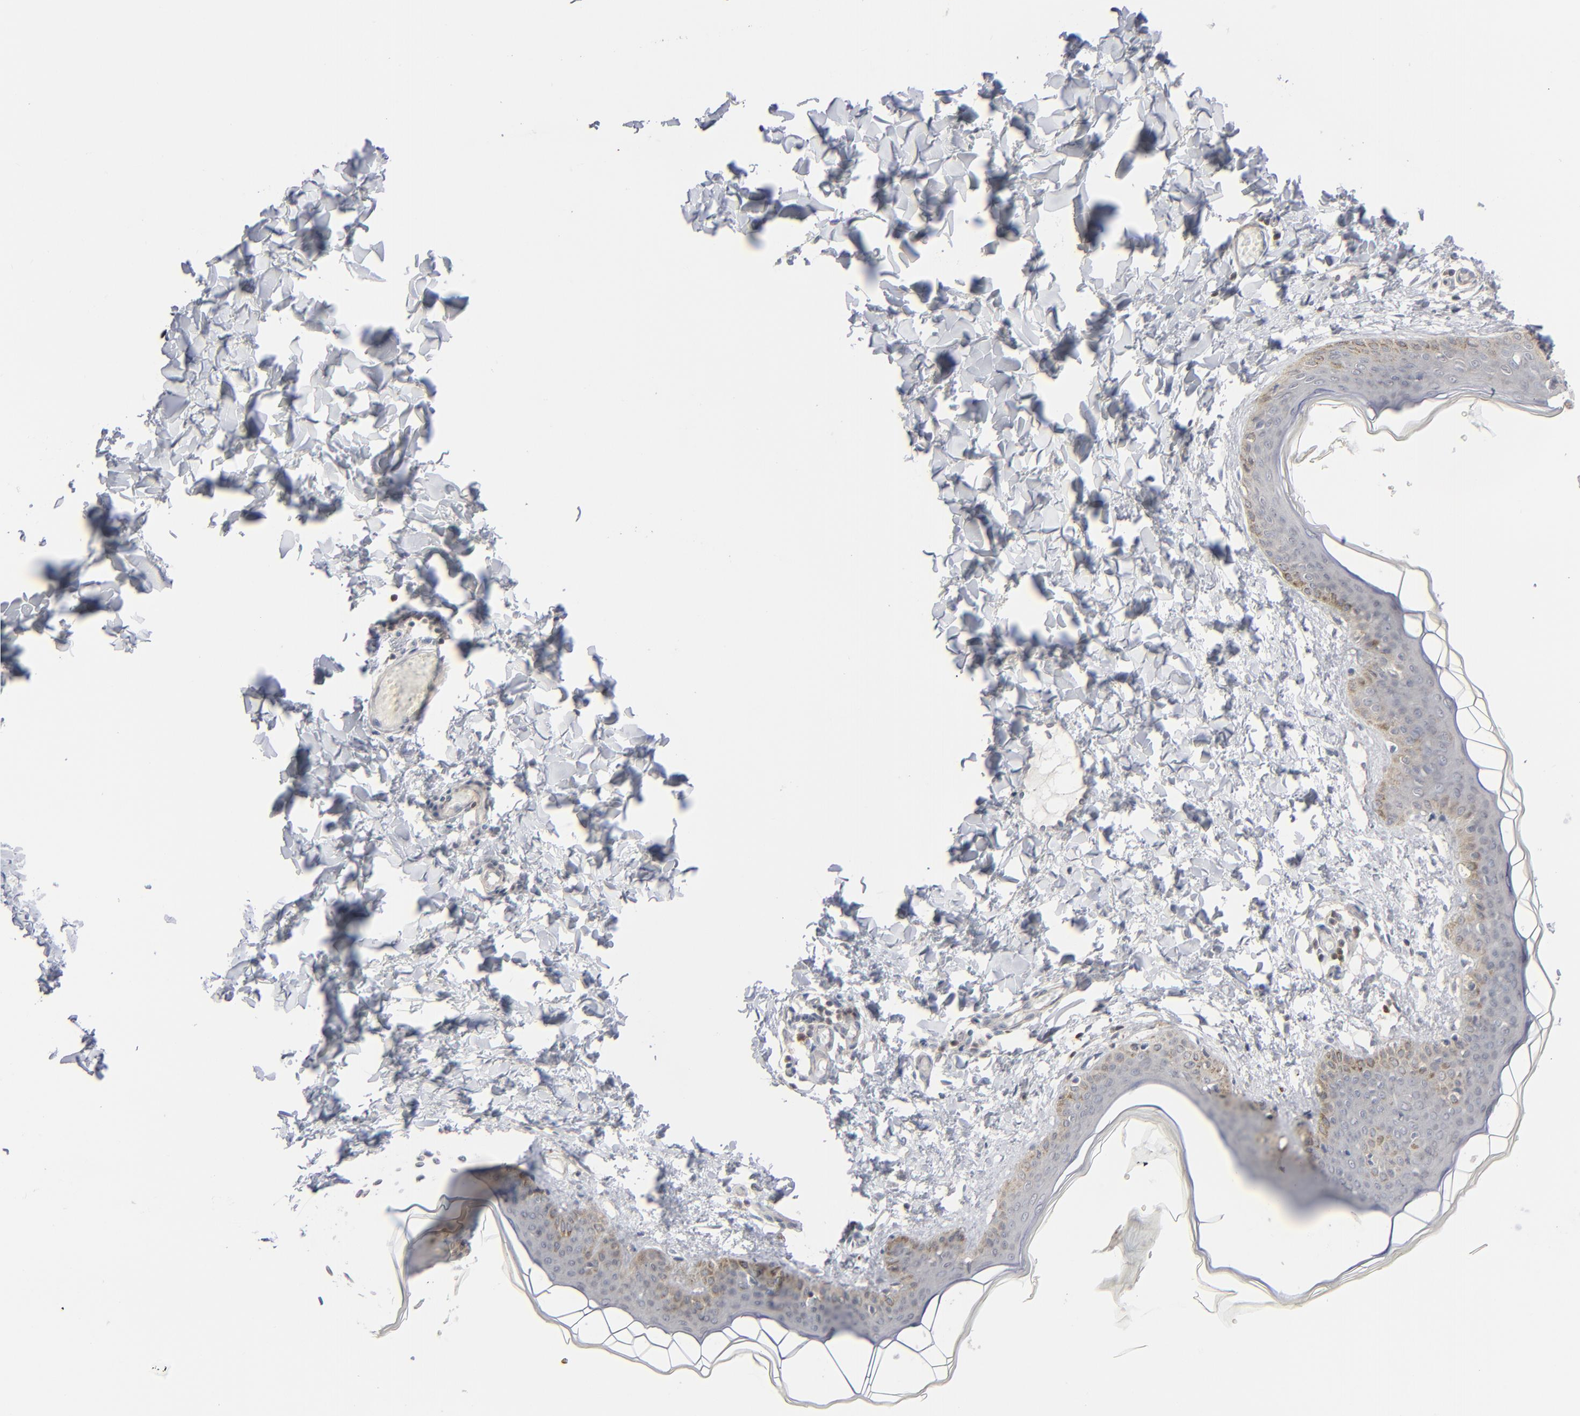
{"staining": {"intensity": "negative", "quantity": "none", "location": "none"}, "tissue": "skin", "cell_type": "Fibroblasts", "image_type": "normal", "snomed": [{"axis": "morphology", "description": "Normal tissue, NOS"}, {"axis": "topography", "description": "Skin"}], "caption": "Immunohistochemistry of normal skin reveals no expression in fibroblasts.", "gene": "STAT4", "patient": {"sex": "female", "age": 17}}